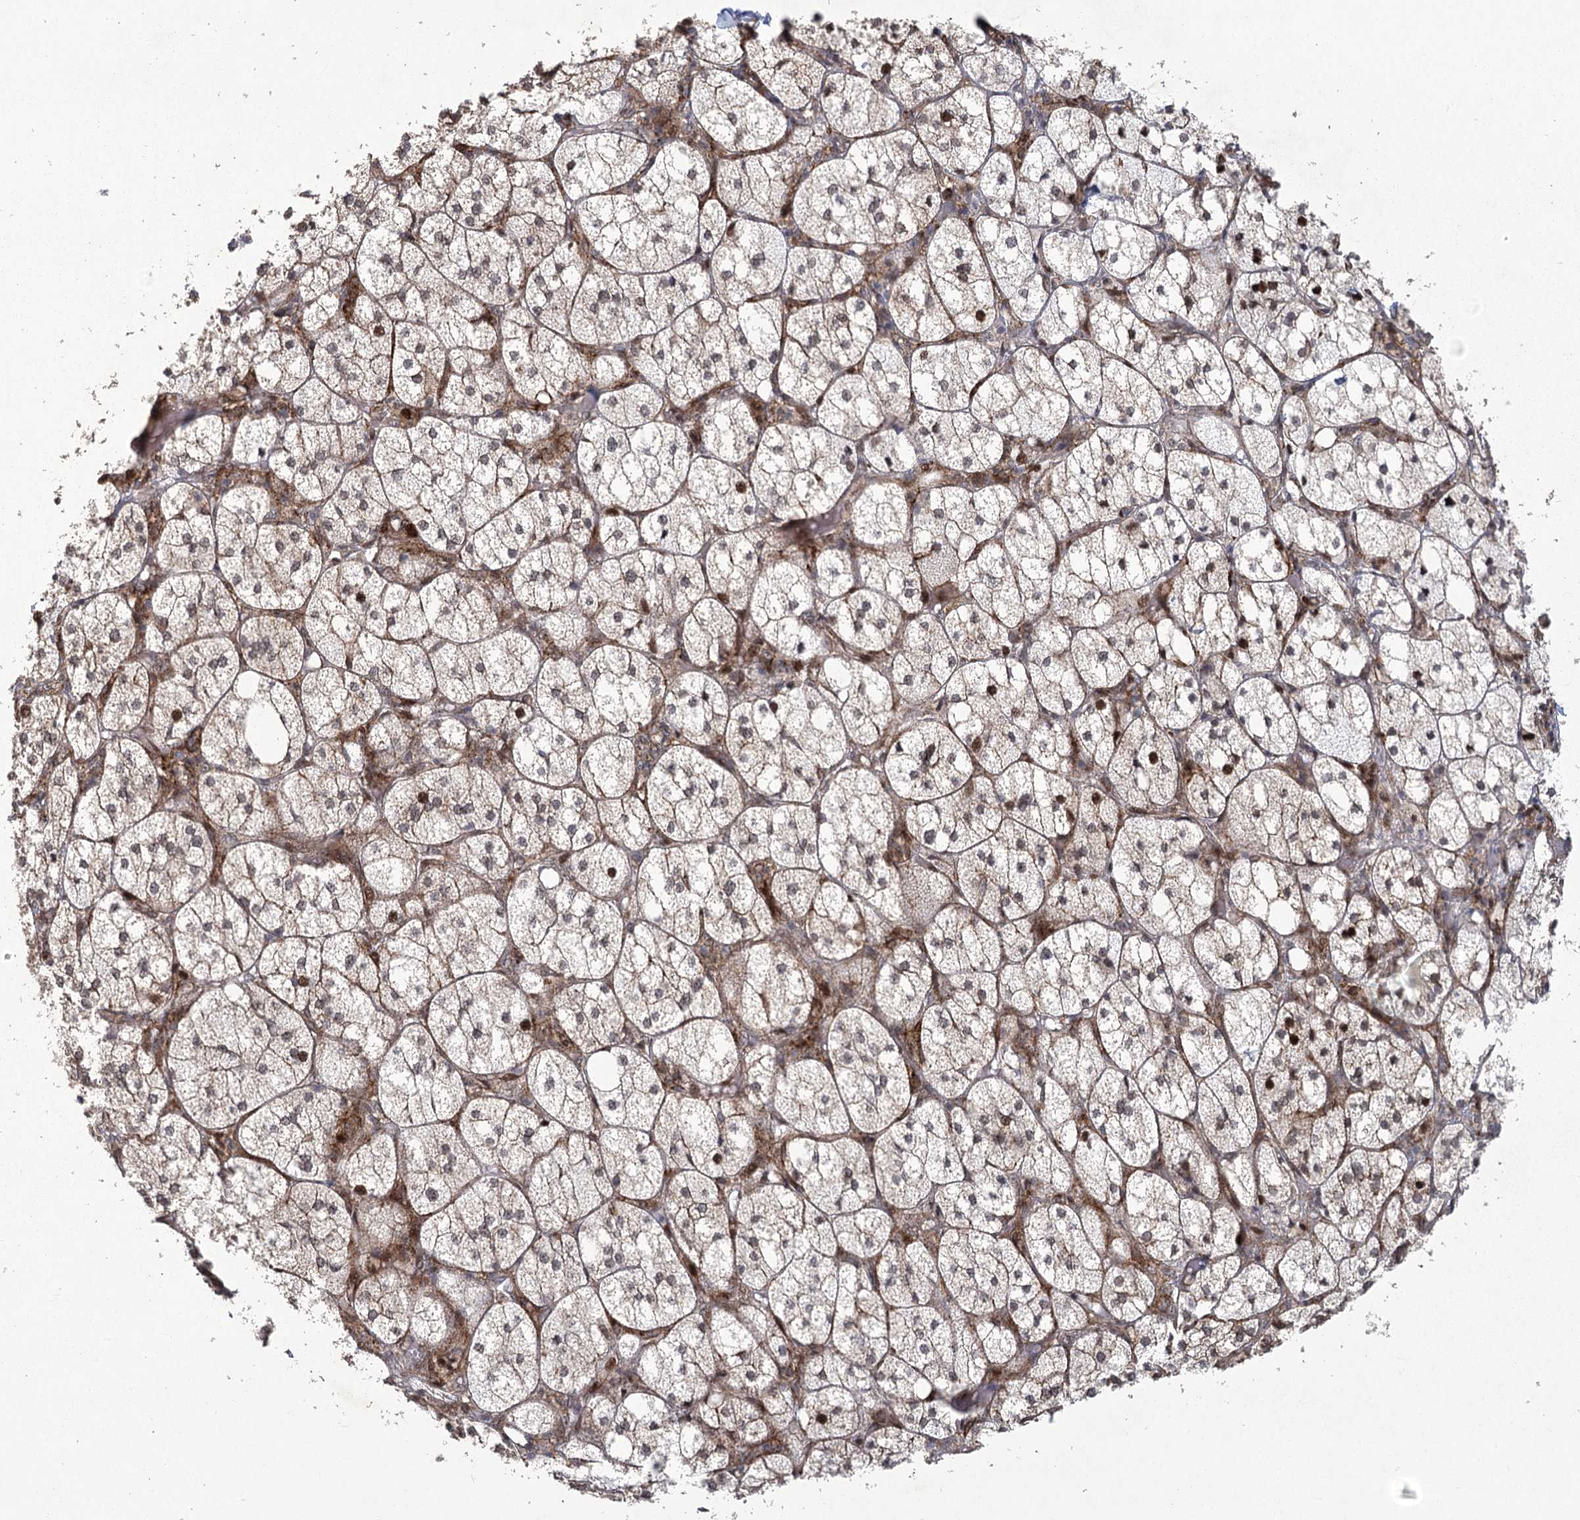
{"staining": {"intensity": "strong", "quantity": "25%-75%", "location": "cytoplasmic/membranous,nuclear"}, "tissue": "adrenal gland", "cell_type": "Glandular cells", "image_type": "normal", "snomed": [{"axis": "morphology", "description": "Normal tissue, NOS"}, {"axis": "topography", "description": "Adrenal gland"}], "caption": "Protein expression analysis of benign human adrenal gland reveals strong cytoplasmic/membranous,nuclear staining in about 25%-75% of glandular cells.", "gene": "PARM1", "patient": {"sex": "female", "age": 61}}